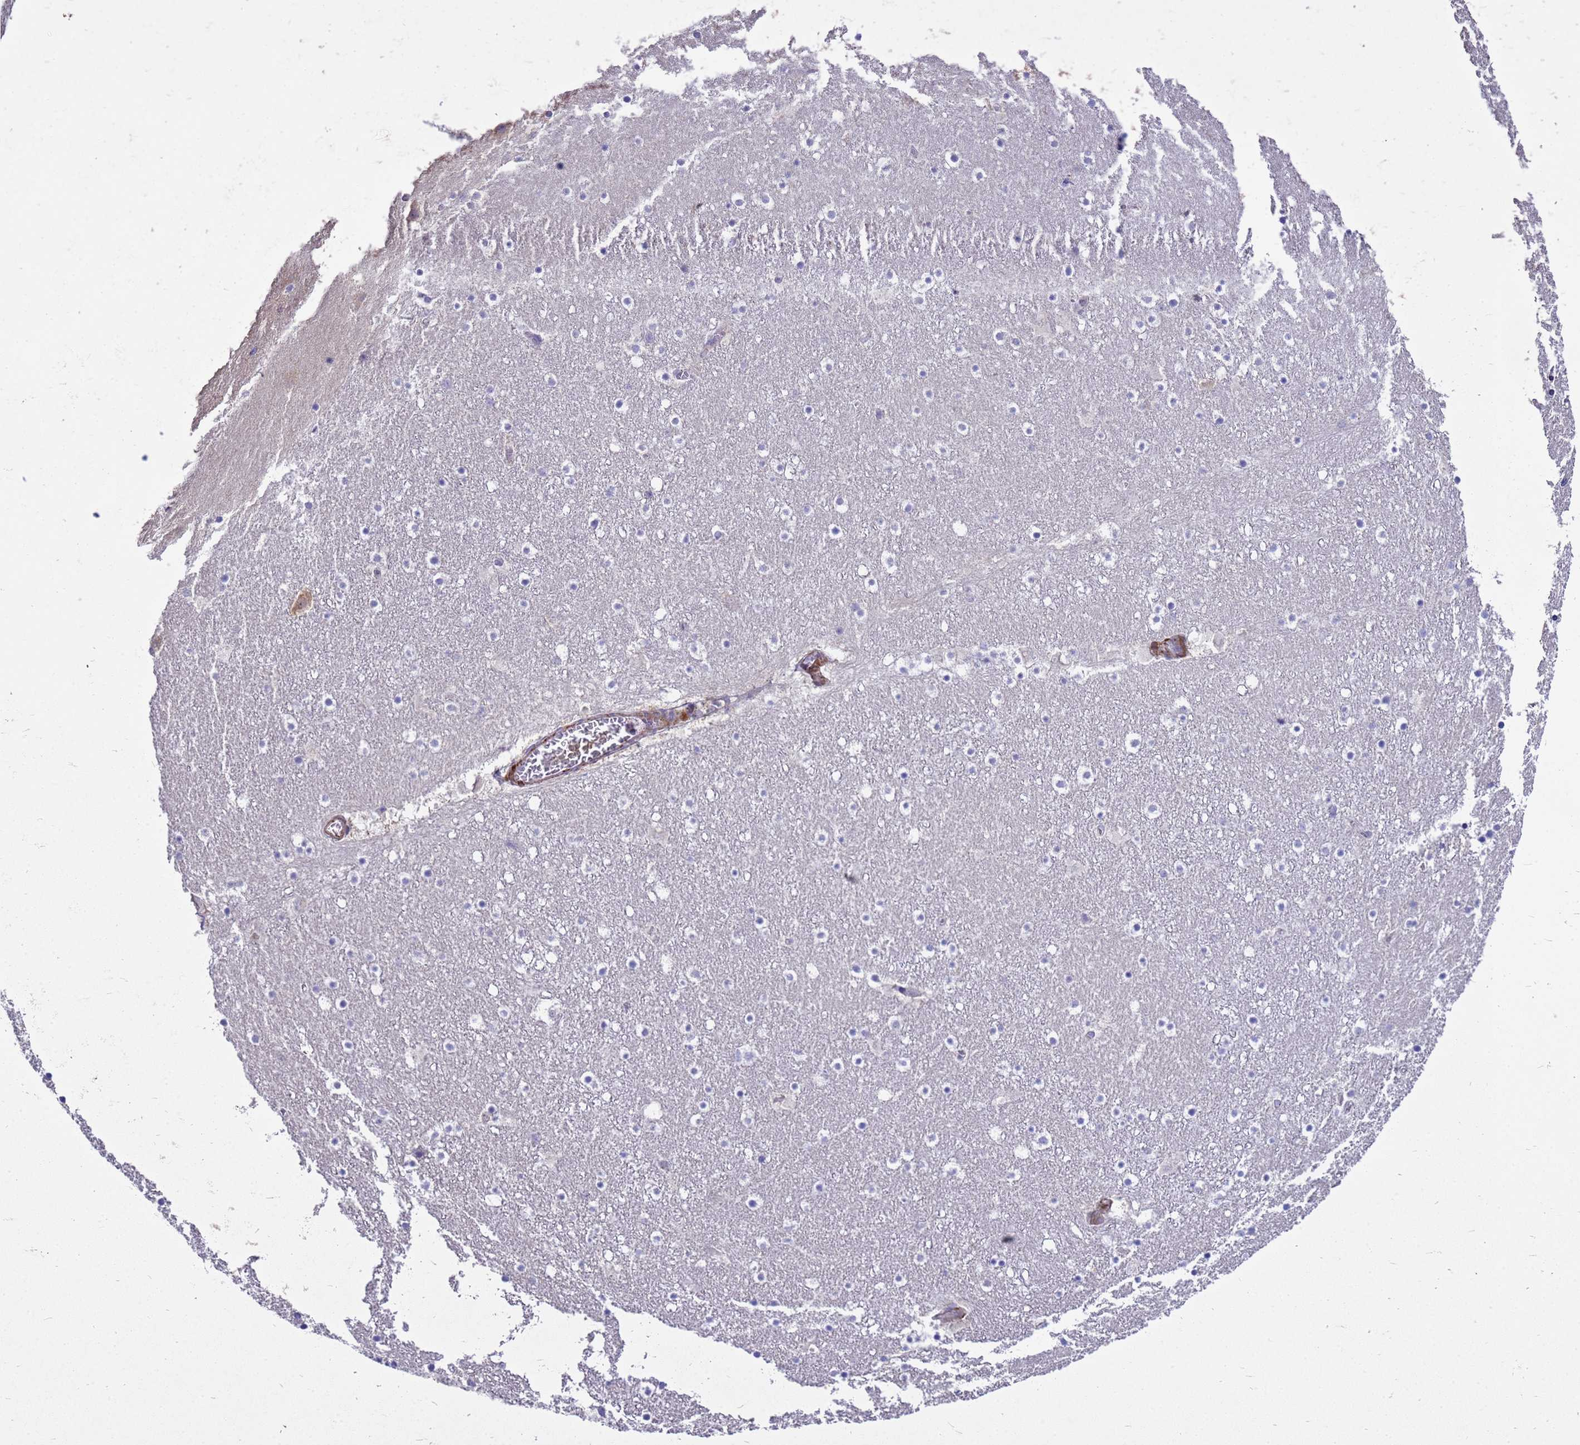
{"staining": {"intensity": "negative", "quantity": "none", "location": "none"}, "tissue": "caudate", "cell_type": "Glial cells", "image_type": "normal", "snomed": [{"axis": "morphology", "description": "Normal tissue, NOS"}, {"axis": "topography", "description": "Lateral ventricle wall"}], "caption": "Immunohistochemical staining of unremarkable human caudate shows no significant staining in glial cells. (DAB immunohistochemistry (IHC) with hematoxylin counter stain).", "gene": "POP7", "patient": {"sex": "male", "age": 45}}